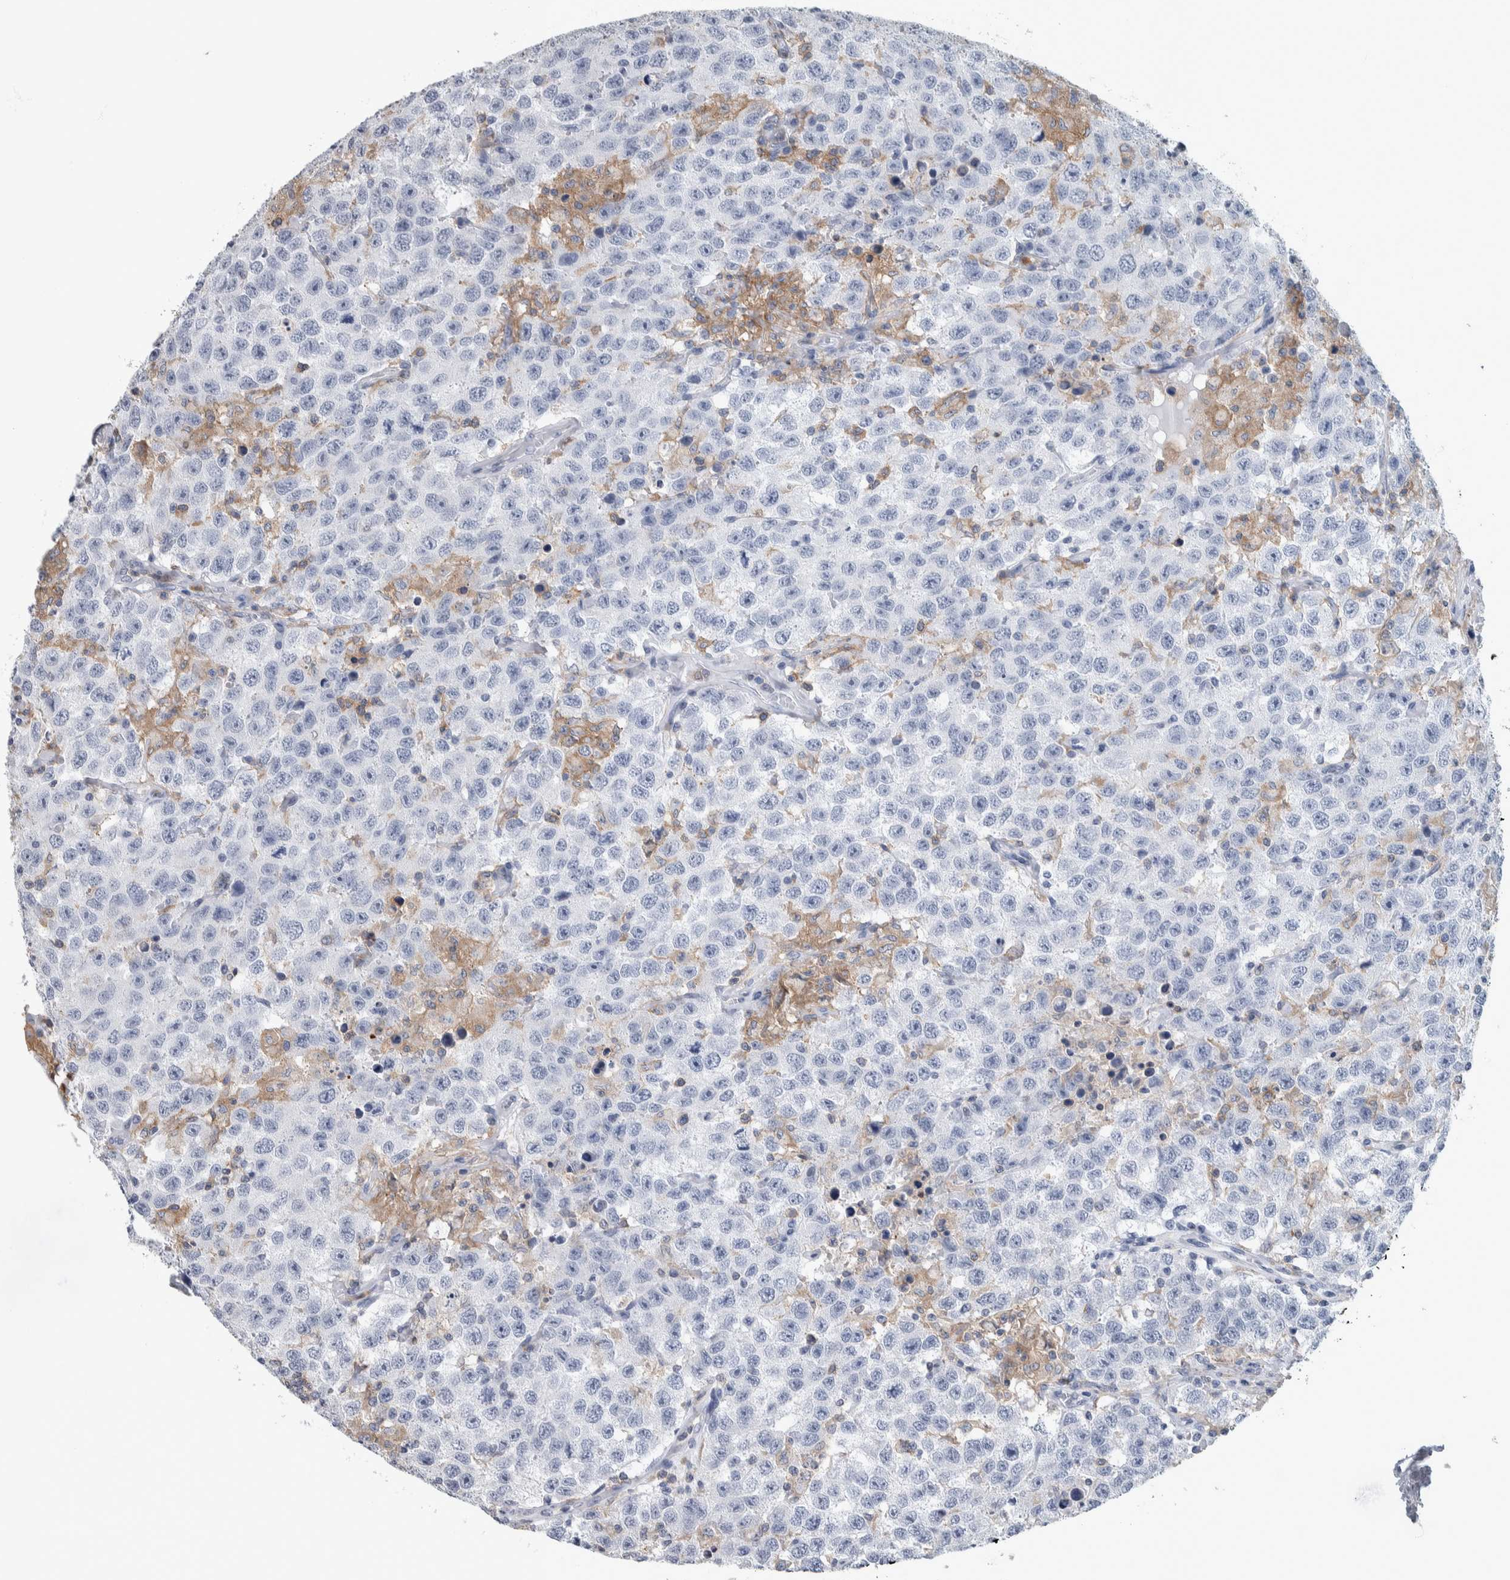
{"staining": {"intensity": "negative", "quantity": "none", "location": "none"}, "tissue": "testis cancer", "cell_type": "Tumor cells", "image_type": "cancer", "snomed": [{"axis": "morphology", "description": "Seminoma, NOS"}, {"axis": "topography", "description": "Testis"}], "caption": "Immunohistochemical staining of testis seminoma displays no significant positivity in tumor cells.", "gene": "SKAP2", "patient": {"sex": "male", "age": 41}}